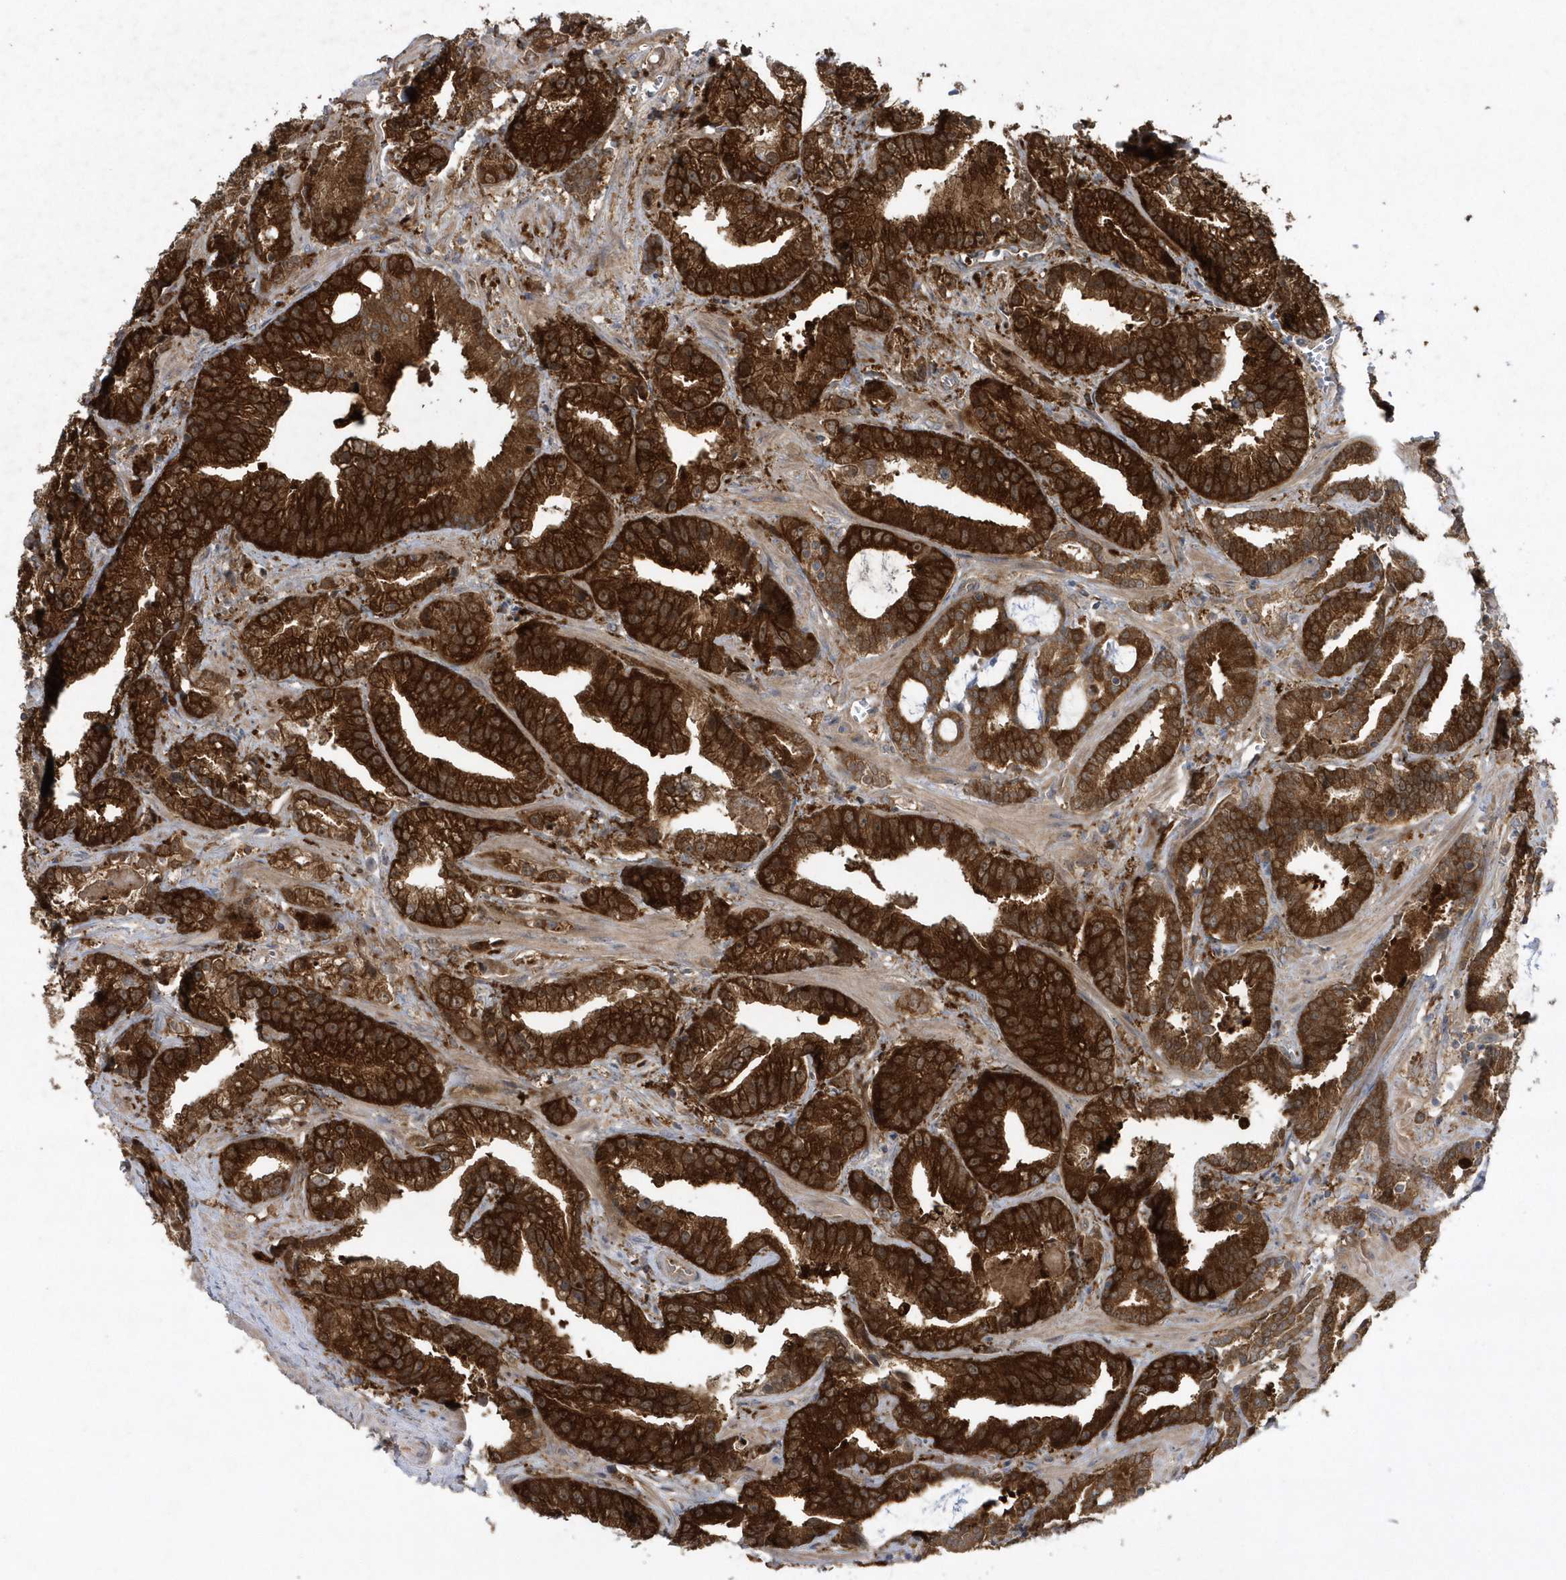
{"staining": {"intensity": "strong", "quantity": ">75%", "location": "cytoplasmic/membranous"}, "tissue": "prostate cancer", "cell_type": "Tumor cells", "image_type": "cancer", "snomed": [{"axis": "morphology", "description": "Adenocarcinoma, High grade"}, {"axis": "topography", "description": "Prostate and seminal vesicle, NOS"}], "caption": "Prostate high-grade adenocarcinoma tissue demonstrates strong cytoplasmic/membranous staining in about >75% of tumor cells, visualized by immunohistochemistry.", "gene": "PAICS", "patient": {"sex": "male", "age": 67}}